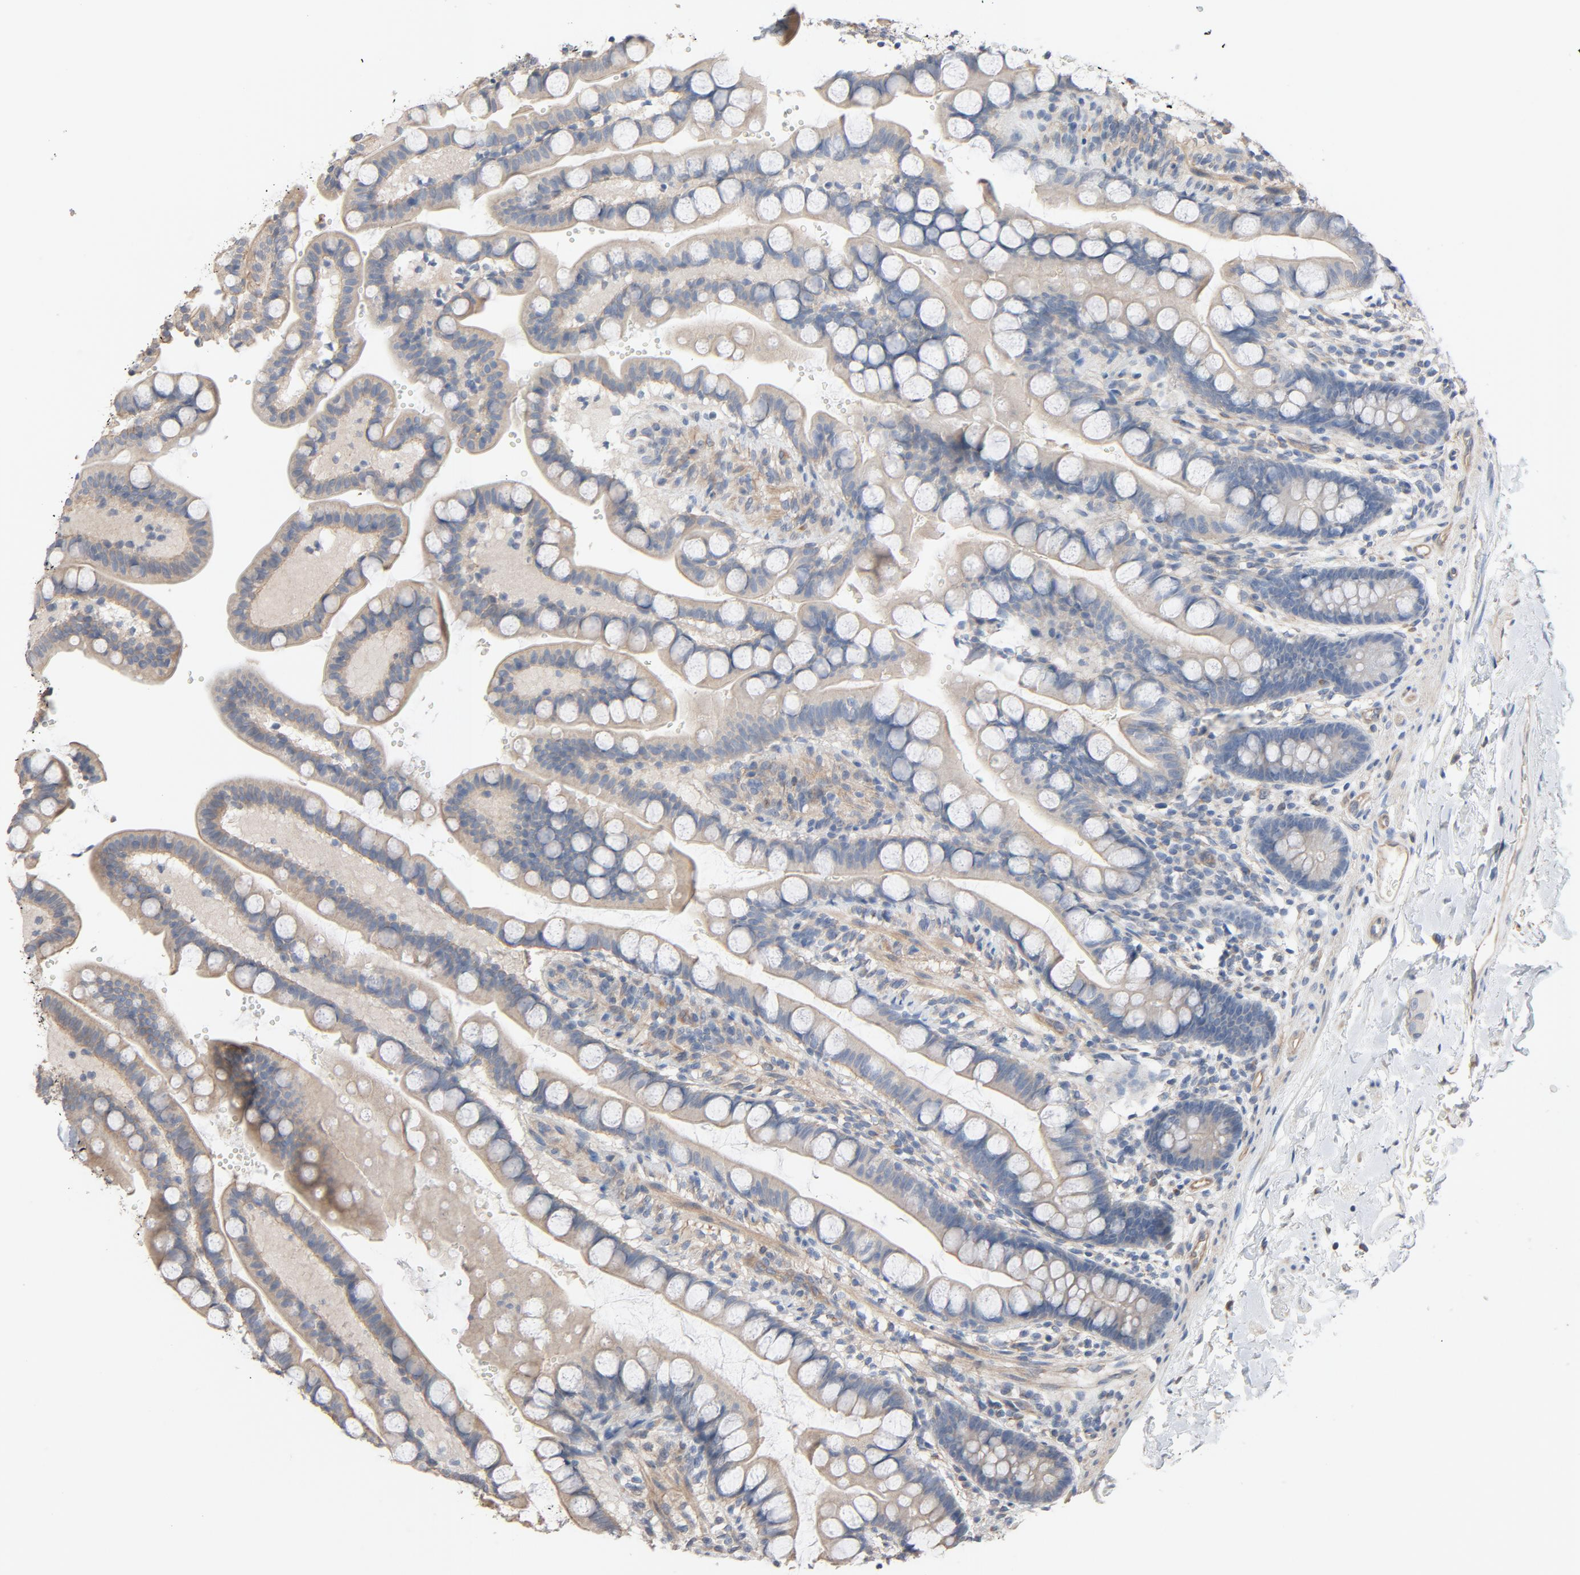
{"staining": {"intensity": "moderate", "quantity": "25%-75%", "location": "cytoplasmic/membranous"}, "tissue": "small intestine", "cell_type": "Glandular cells", "image_type": "normal", "snomed": [{"axis": "morphology", "description": "Normal tissue, NOS"}, {"axis": "topography", "description": "Small intestine"}], "caption": "Protein expression analysis of normal small intestine demonstrates moderate cytoplasmic/membranous positivity in about 25%-75% of glandular cells. (Brightfield microscopy of DAB IHC at high magnification).", "gene": "TRIOBP", "patient": {"sex": "female", "age": 58}}